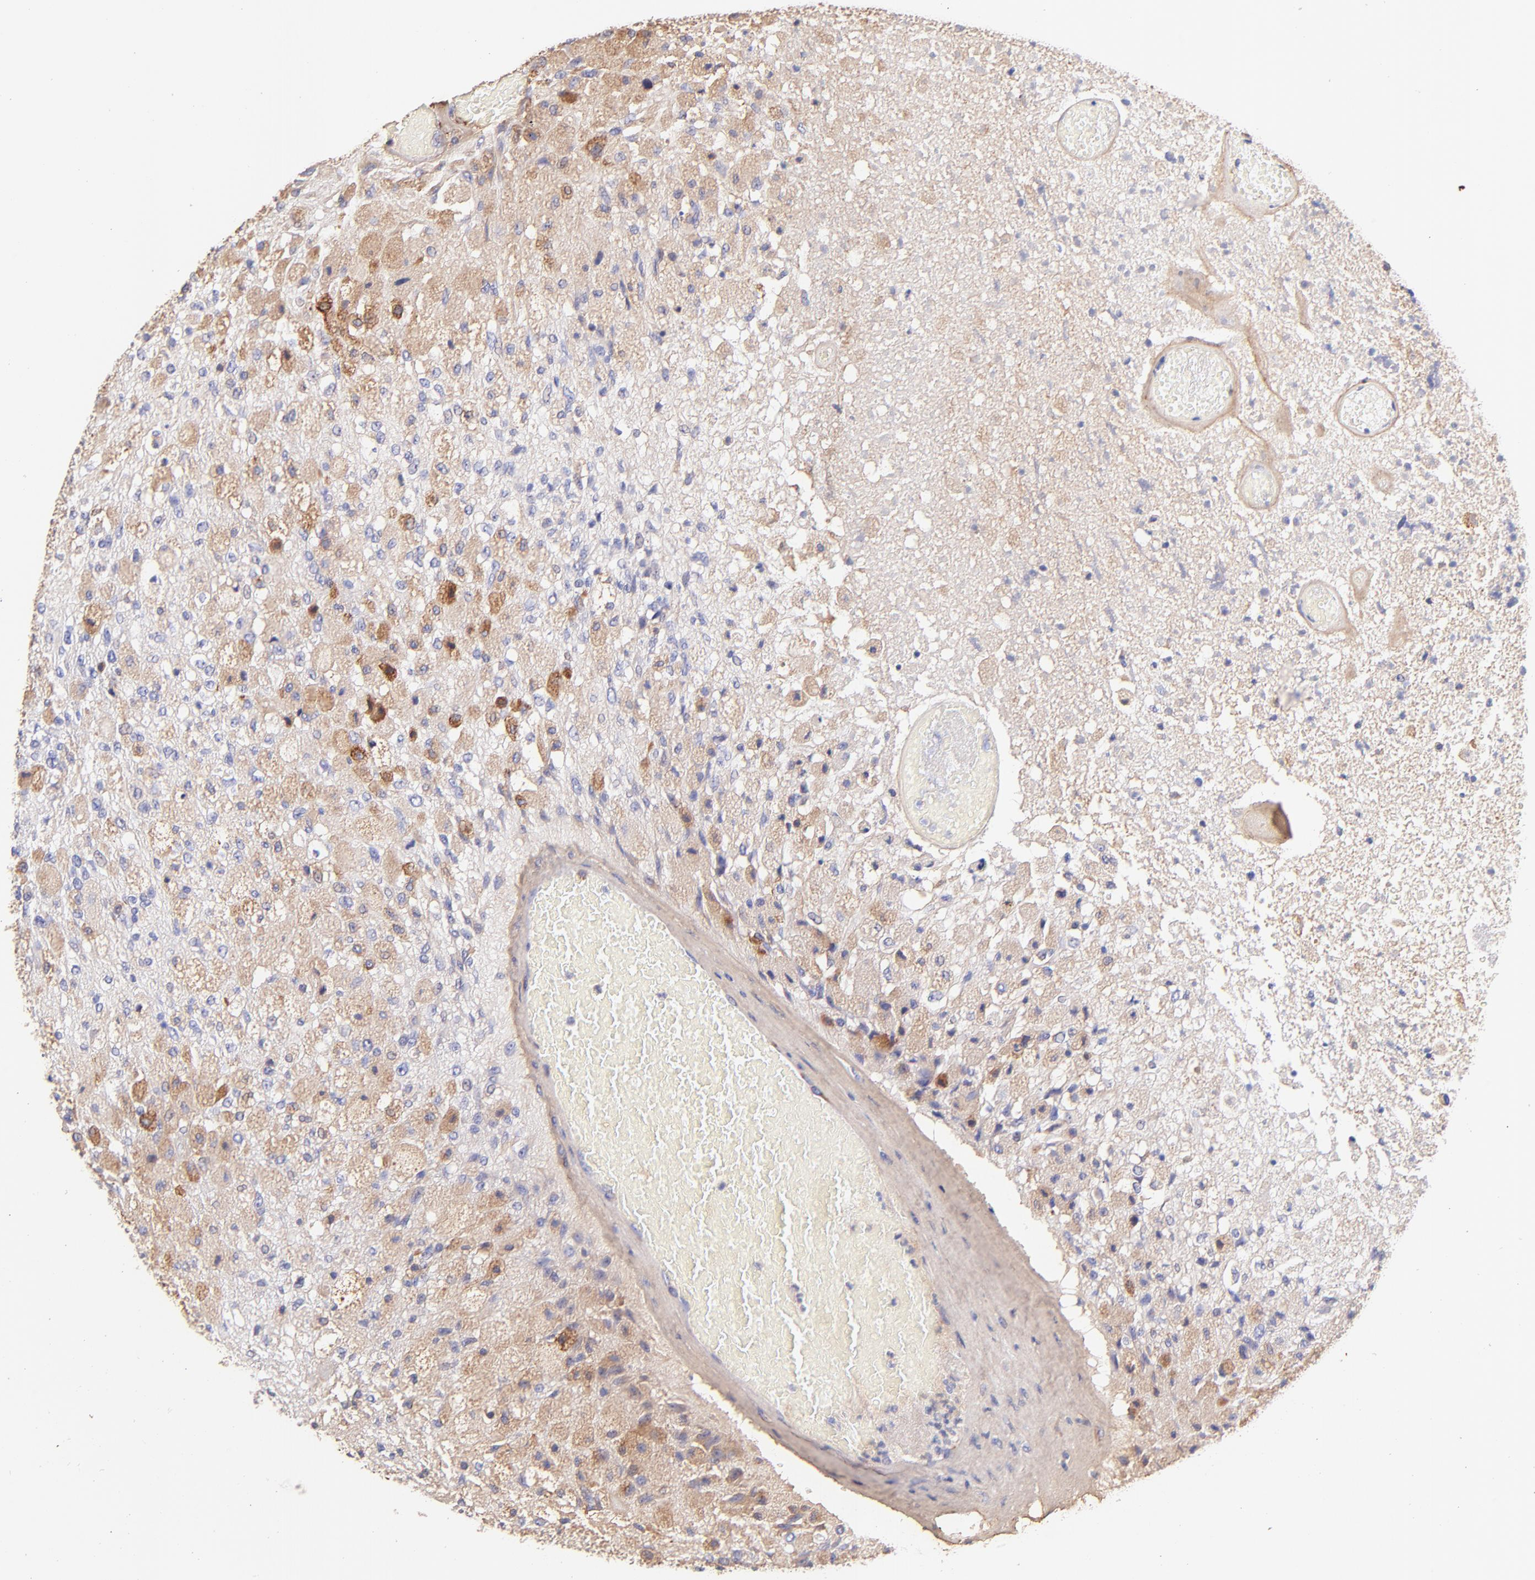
{"staining": {"intensity": "moderate", "quantity": "<25%", "location": "cytoplasmic/membranous"}, "tissue": "glioma", "cell_type": "Tumor cells", "image_type": "cancer", "snomed": [{"axis": "morphology", "description": "Normal tissue, NOS"}, {"axis": "morphology", "description": "Glioma, malignant, High grade"}, {"axis": "topography", "description": "Cerebral cortex"}], "caption": "Approximately <25% of tumor cells in glioma demonstrate moderate cytoplasmic/membranous protein positivity as visualized by brown immunohistochemical staining.", "gene": "BGN", "patient": {"sex": "male", "age": 77}}